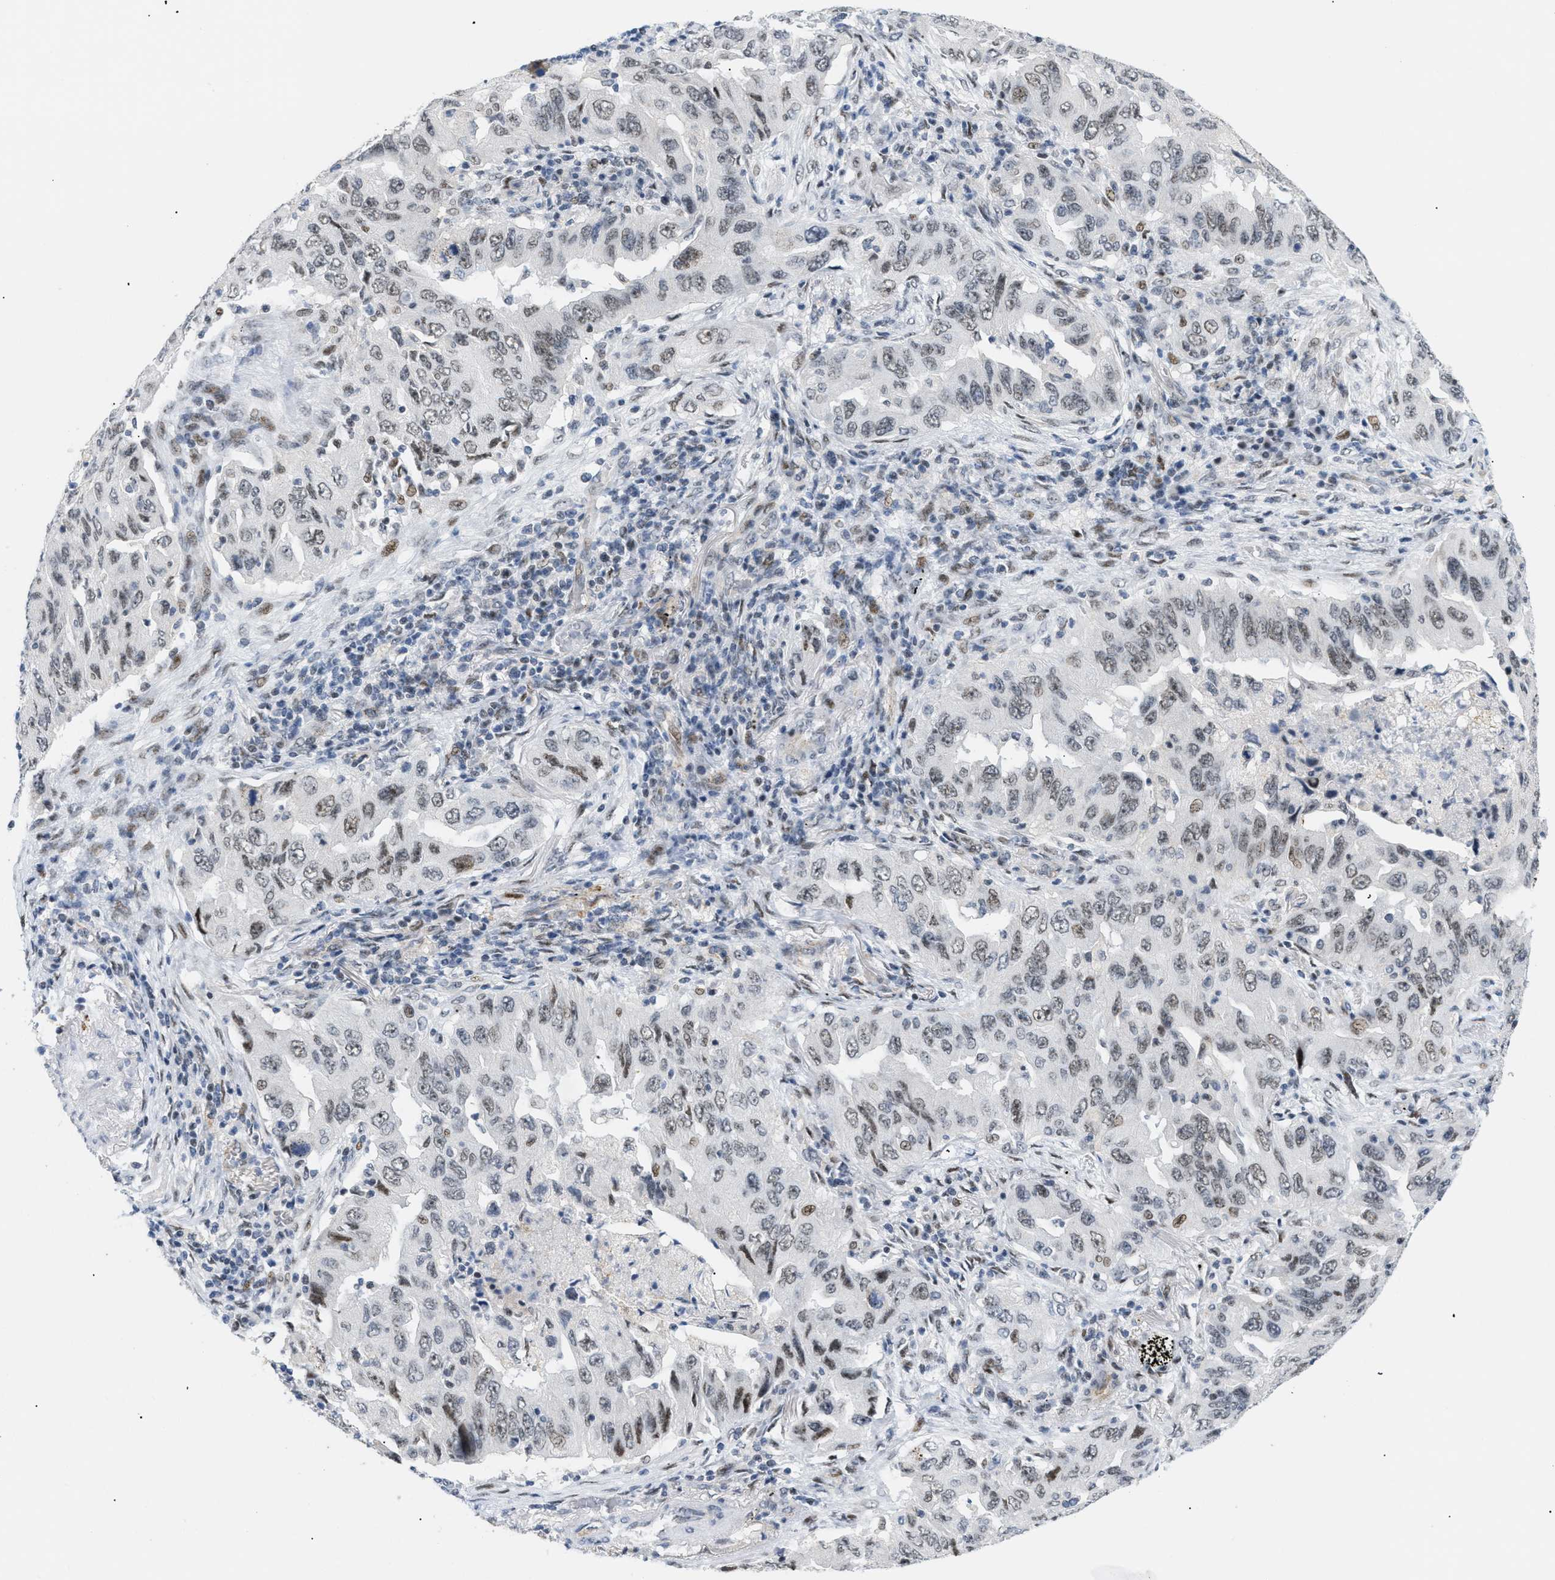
{"staining": {"intensity": "weak", "quantity": ">75%", "location": "nuclear"}, "tissue": "lung cancer", "cell_type": "Tumor cells", "image_type": "cancer", "snomed": [{"axis": "morphology", "description": "Adenocarcinoma, NOS"}, {"axis": "topography", "description": "Lung"}], "caption": "A brown stain highlights weak nuclear positivity of a protein in adenocarcinoma (lung) tumor cells.", "gene": "MED1", "patient": {"sex": "female", "age": 65}}